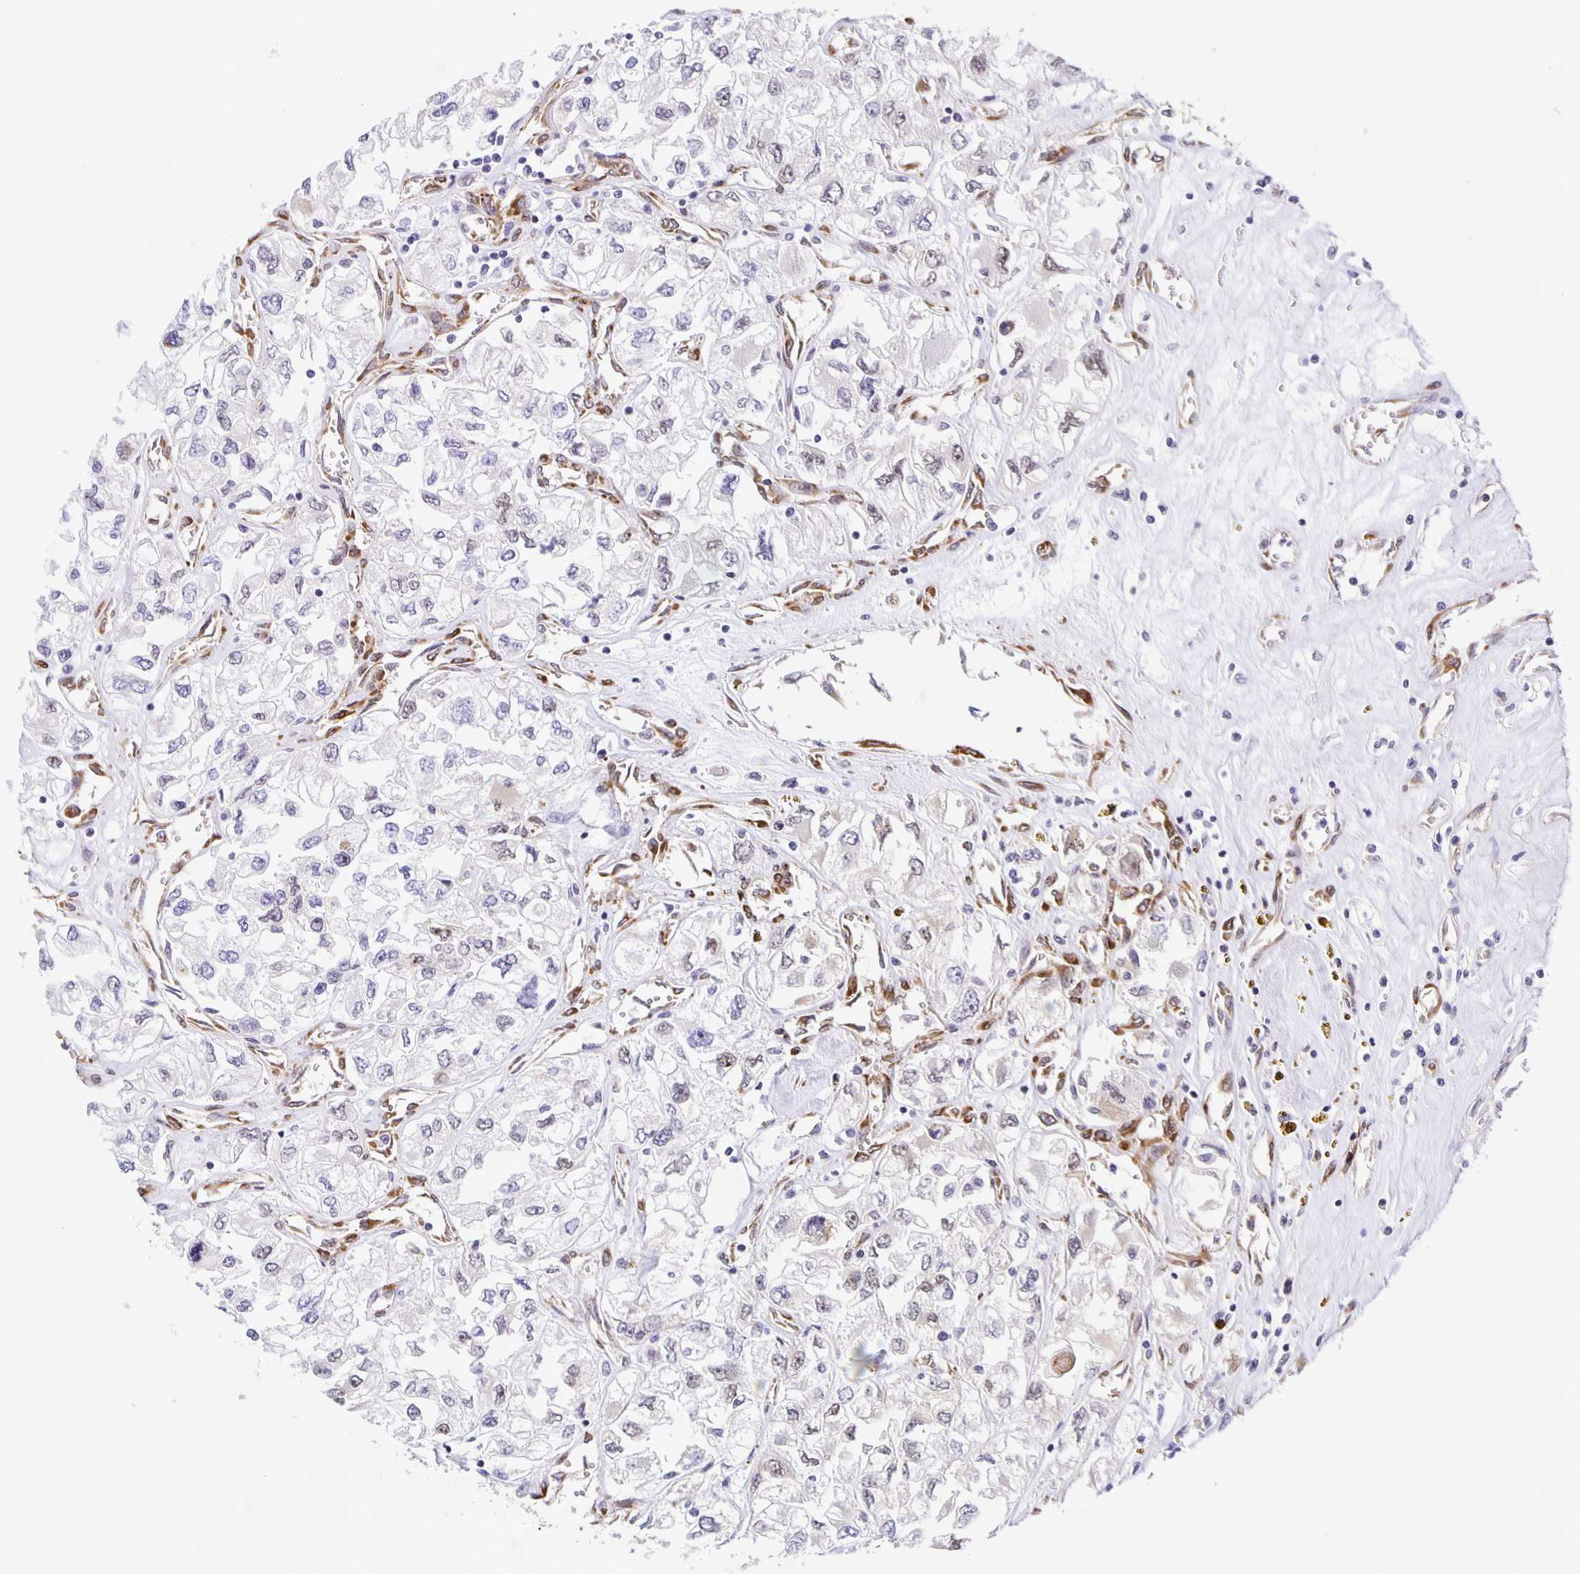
{"staining": {"intensity": "moderate", "quantity": "<25%", "location": "nuclear"}, "tissue": "renal cancer", "cell_type": "Tumor cells", "image_type": "cancer", "snomed": [{"axis": "morphology", "description": "Adenocarcinoma, NOS"}, {"axis": "topography", "description": "Kidney"}], "caption": "The micrograph reveals immunohistochemical staining of renal cancer (adenocarcinoma). There is moderate nuclear staining is appreciated in about <25% of tumor cells.", "gene": "ZRANB2", "patient": {"sex": "female", "age": 59}}